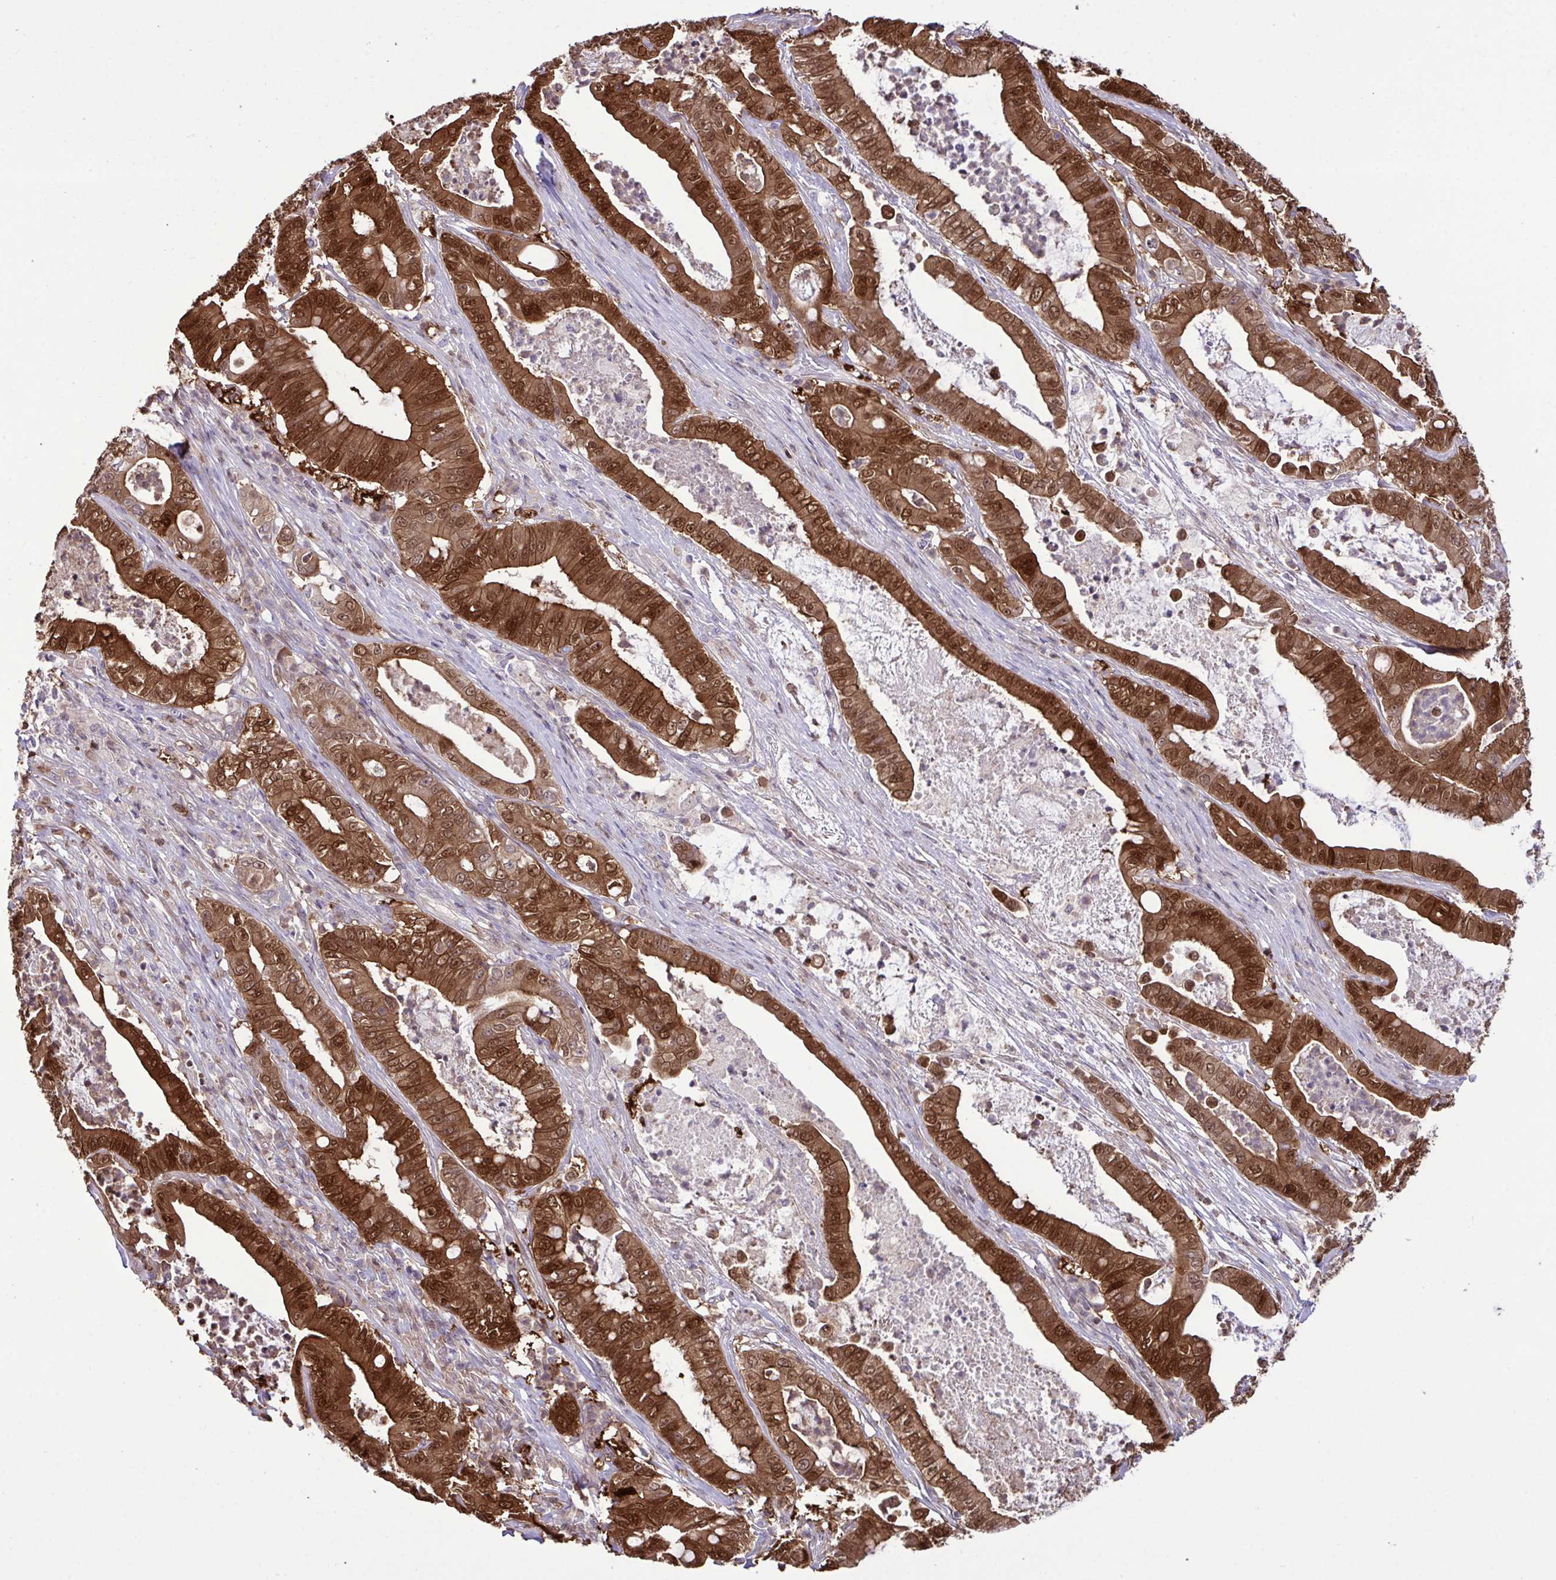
{"staining": {"intensity": "strong", "quantity": ">75%", "location": "cytoplasmic/membranous,nuclear"}, "tissue": "pancreatic cancer", "cell_type": "Tumor cells", "image_type": "cancer", "snomed": [{"axis": "morphology", "description": "Adenocarcinoma, NOS"}, {"axis": "topography", "description": "Pancreas"}], "caption": "An IHC histopathology image of tumor tissue is shown. Protein staining in brown labels strong cytoplasmic/membranous and nuclear positivity in pancreatic adenocarcinoma within tumor cells. (brown staining indicates protein expression, while blue staining denotes nuclei).", "gene": "CMPK1", "patient": {"sex": "male", "age": 71}}